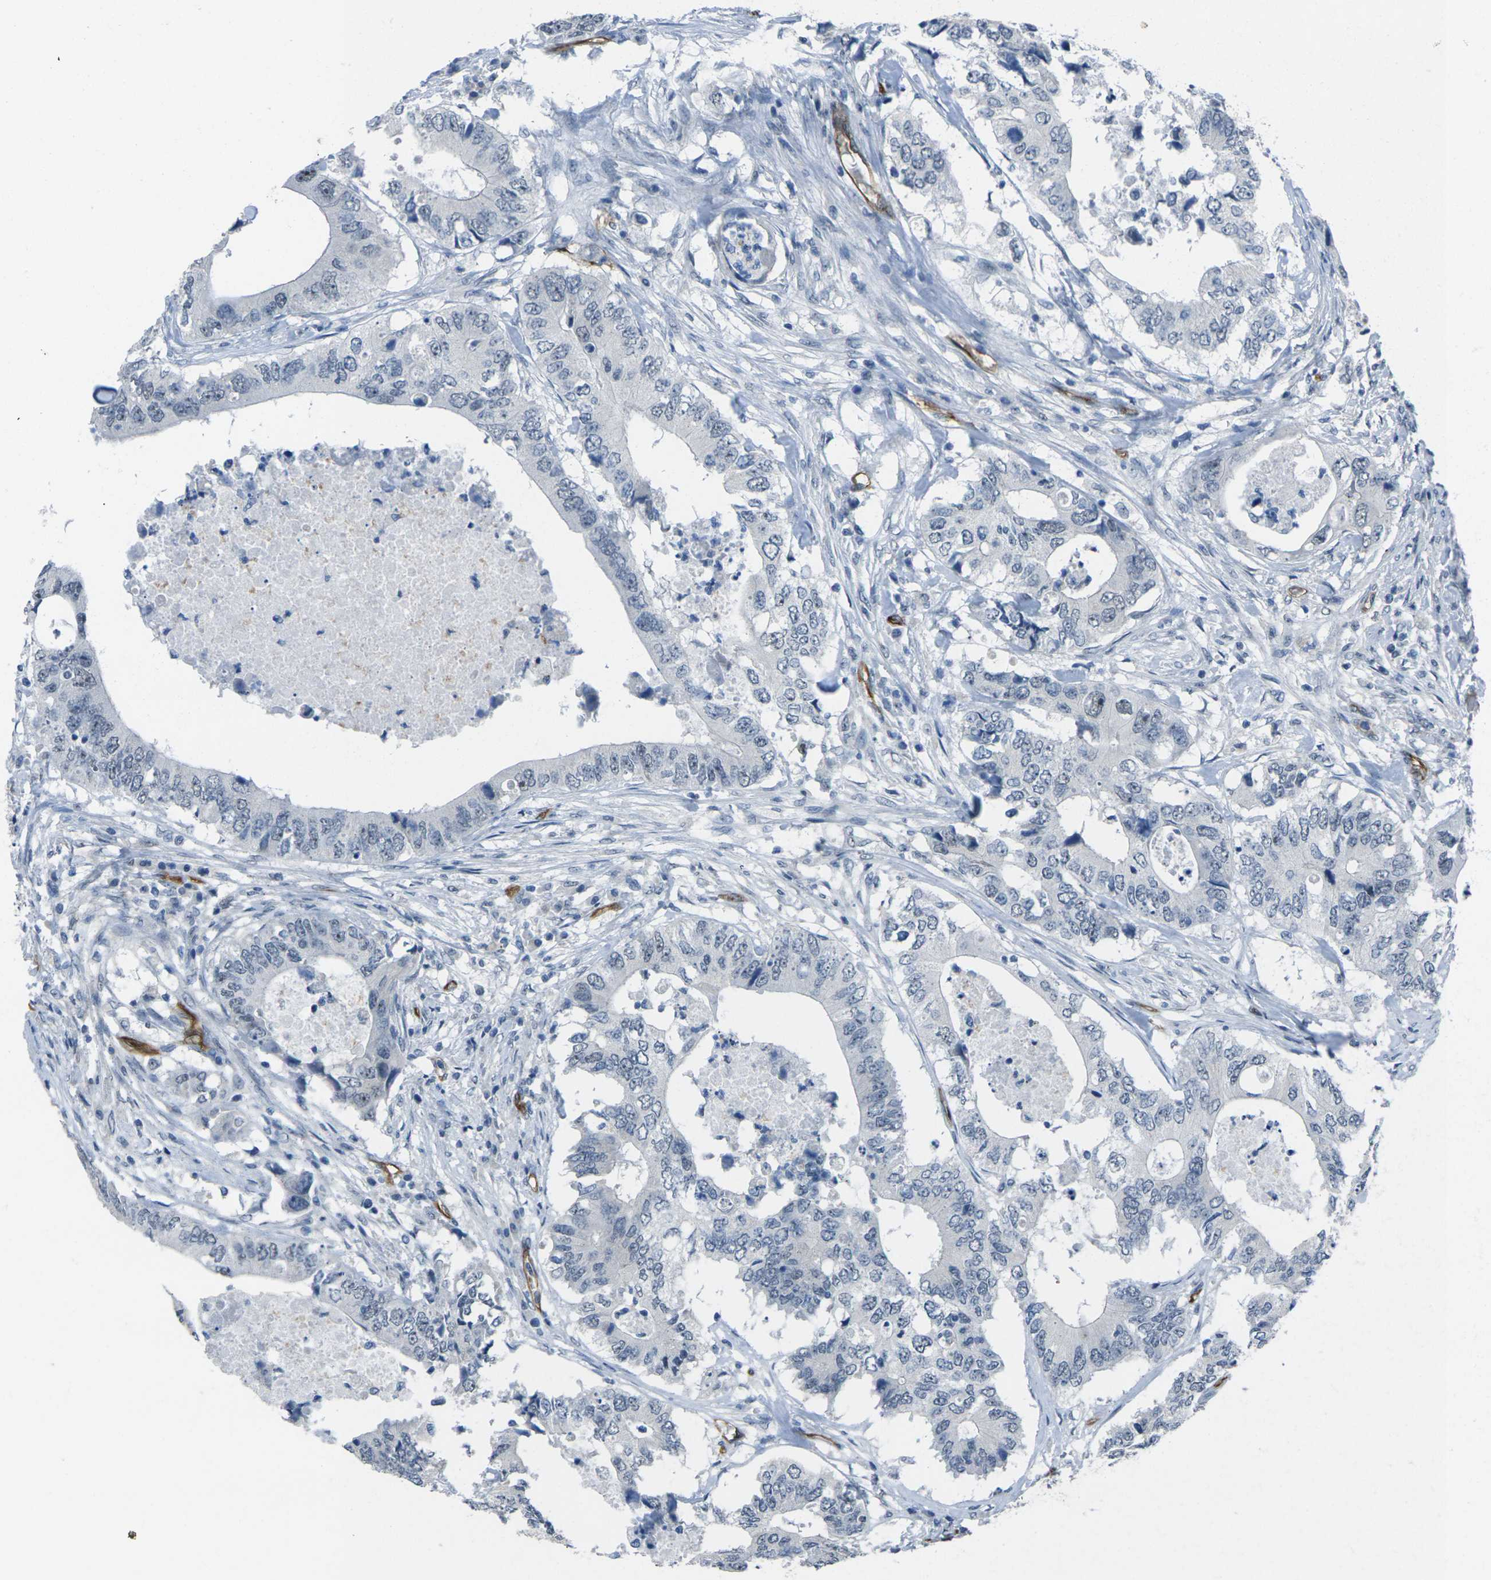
{"staining": {"intensity": "negative", "quantity": "none", "location": "none"}, "tissue": "colorectal cancer", "cell_type": "Tumor cells", "image_type": "cancer", "snomed": [{"axis": "morphology", "description": "Adenocarcinoma, NOS"}, {"axis": "topography", "description": "Colon"}], "caption": "IHC photomicrograph of colorectal cancer (adenocarcinoma) stained for a protein (brown), which demonstrates no expression in tumor cells.", "gene": "HSPA12B", "patient": {"sex": "male", "age": 71}}